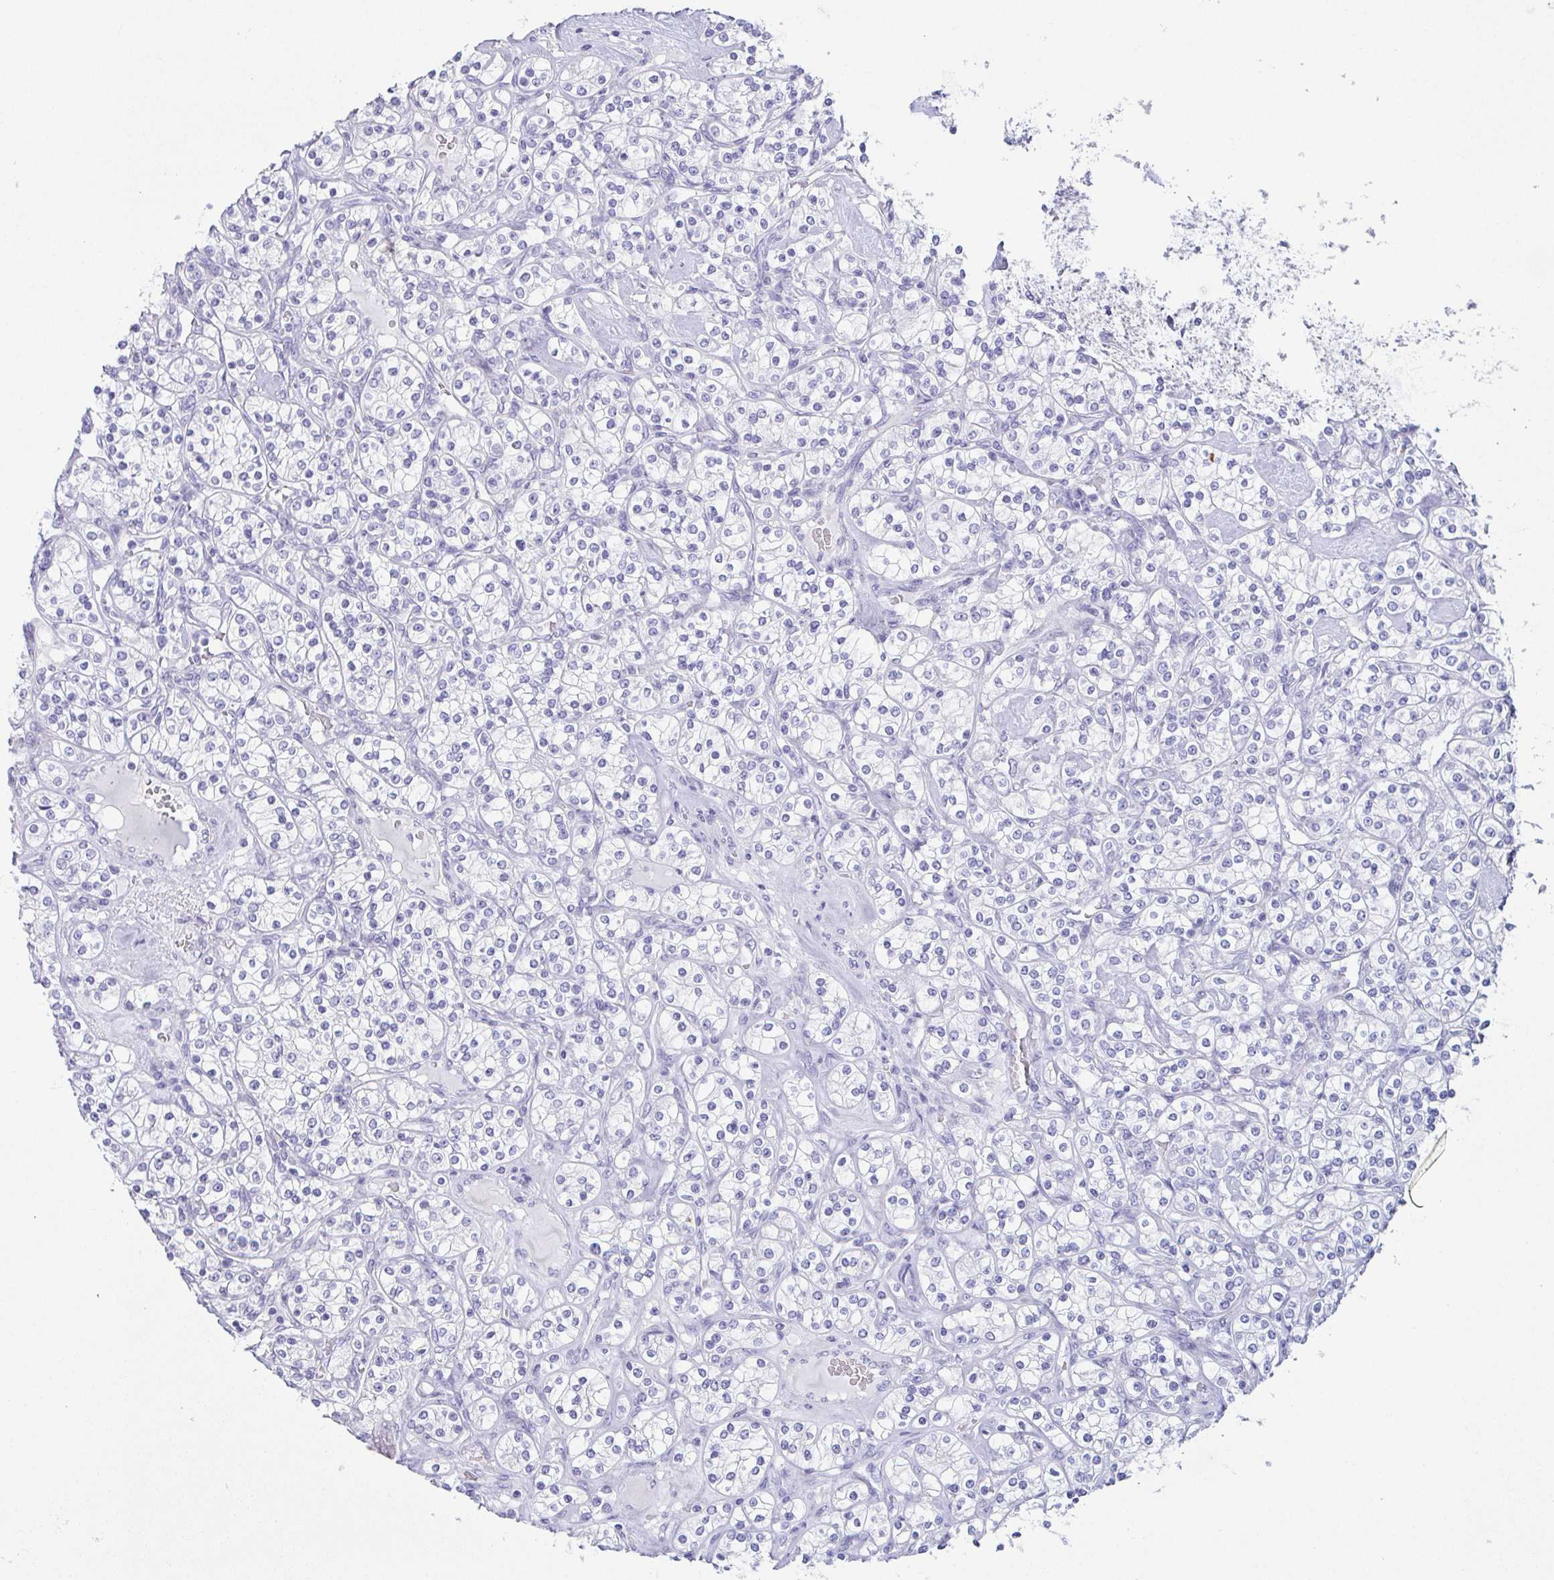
{"staining": {"intensity": "negative", "quantity": "none", "location": "none"}, "tissue": "renal cancer", "cell_type": "Tumor cells", "image_type": "cancer", "snomed": [{"axis": "morphology", "description": "Adenocarcinoma, NOS"}, {"axis": "topography", "description": "Kidney"}], "caption": "Human renal cancer (adenocarcinoma) stained for a protein using immunohistochemistry displays no staining in tumor cells.", "gene": "TEX19", "patient": {"sex": "male", "age": 77}}